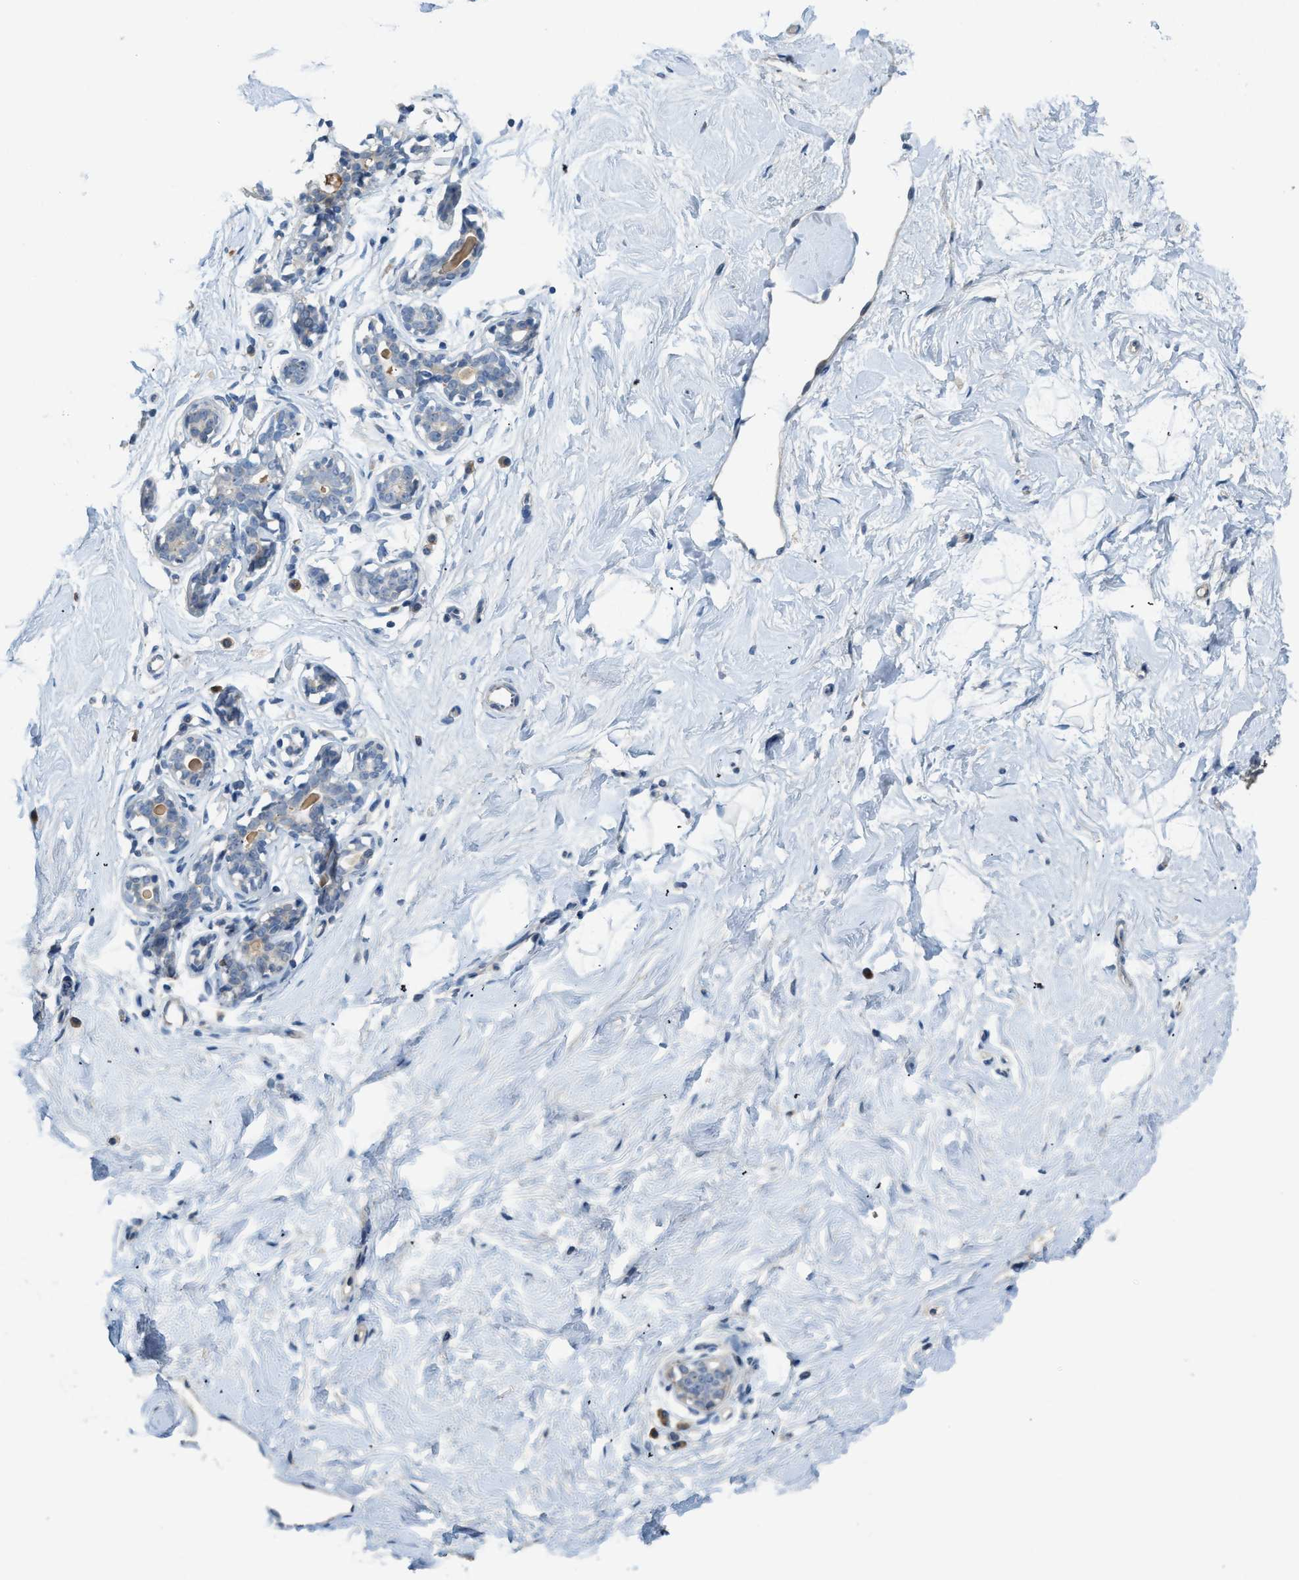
{"staining": {"intensity": "negative", "quantity": "none", "location": "none"}, "tissue": "breast", "cell_type": "Adipocytes", "image_type": "normal", "snomed": [{"axis": "morphology", "description": "Normal tissue, NOS"}, {"axis": "topography", "description": "Breast"}], "caption": "This is a image of immunohistochemistry (IHC) staining of benign breast, which shows no positivity in adipocytes.", "gene": "TMEM154", "patient": {"sex": "female", "age": 23}}